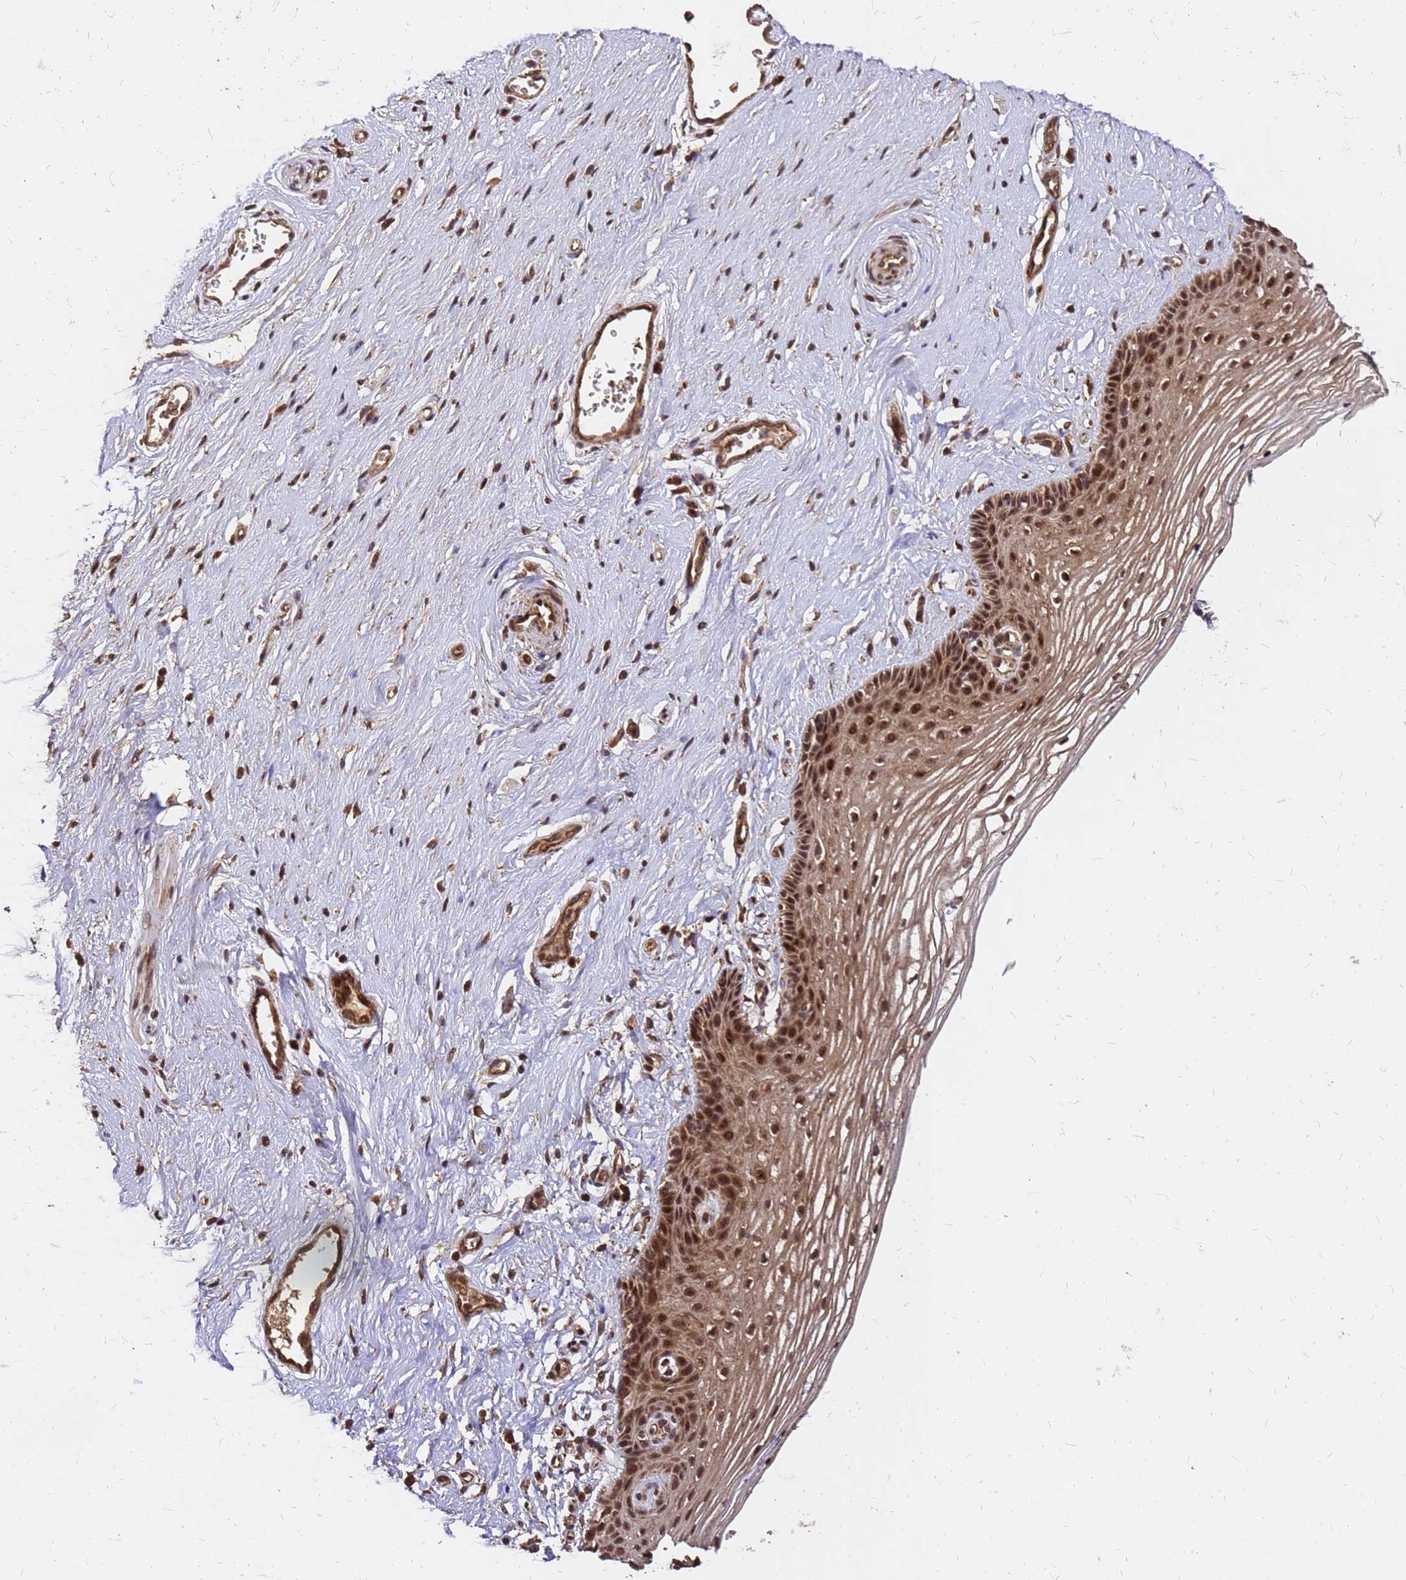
{"staining": {"intensity": "strong", "quantity": "25%-75%", "location": "cytoplasmic/membranous,nuclear"}, "tissue": "vagina", "cell_type": "Squamous epithelial cells", "image_type": "normal", "snomed": [{"axis": "morphology", "description": "Normal tissue, NOS"}, {"axis": "topography", "description": "Vagina"}], "caption": "Immunohistochemistry photomicrograph of unremarkable human vagina stained for a protein (brown), which demonstrates high levels of strong cytoplasmic/membranous,nuclear expression in about 25%-75% of squamous epithelial cells.", "gene": "GPATCH8", "patient": {"sex": "female", "age": 46}}